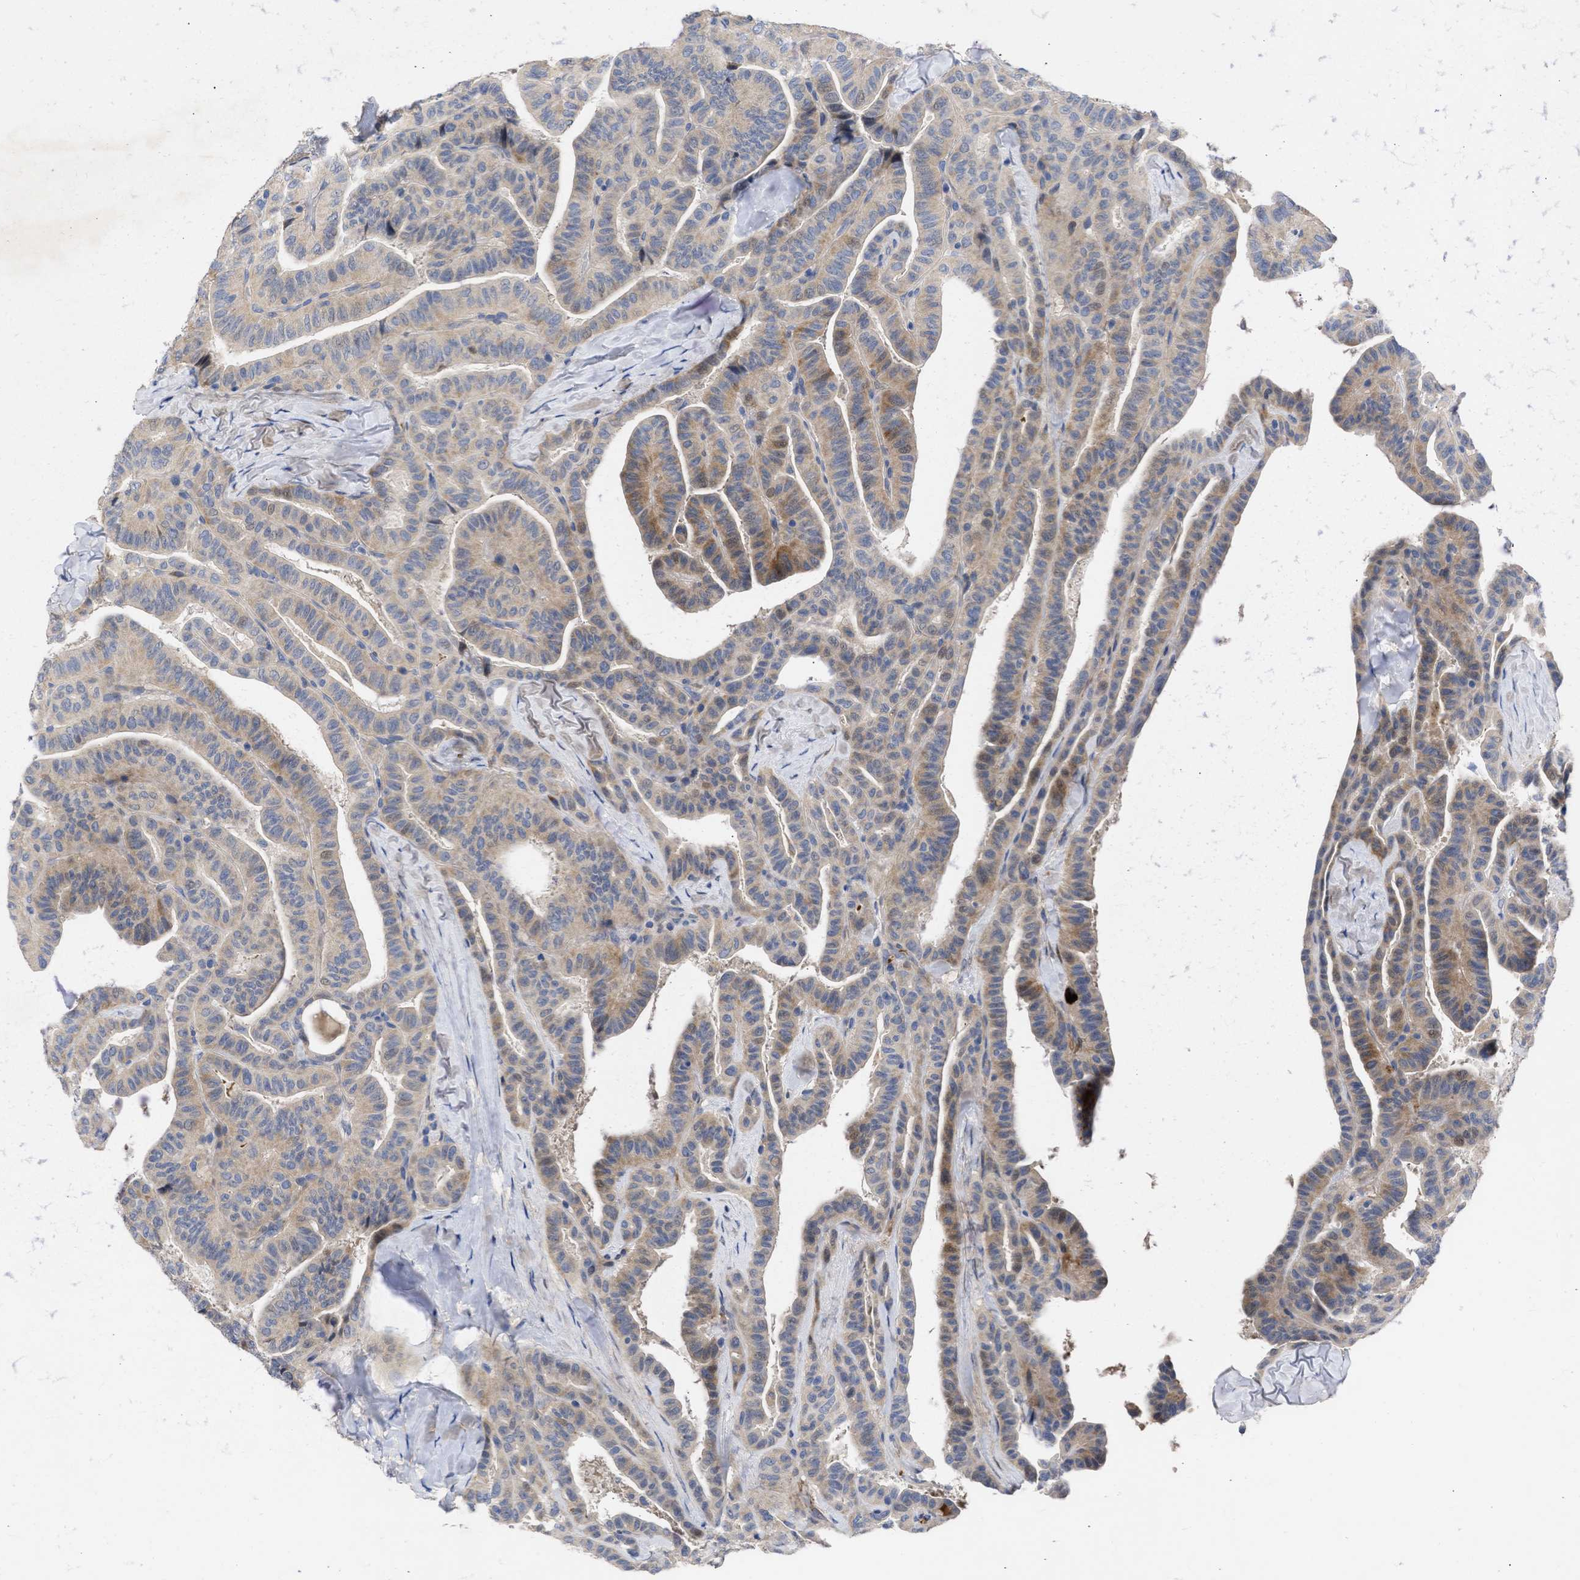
{"staining": {"intensity": "moderate", "quantity": "<25%", "location": "cytoplasmic/membranous"}, "tissue": "thyroid cancer", "cell_type": "Tumor cells", "image_type": "cancer", "snomed": [{"axis": "morphology", "description": "Papillary adenocarcinoma, NOS"}, {"axis": "topography", "description": "Thyroid gland"}], "caption": "This is a histology image of IHC staining of thyroid cancer, which shows moderate expression in the cytoplasmic/membranous of tumor cells.", "gene": "ARHGEF4", "patient": {"sex": "male", "age": 77}}